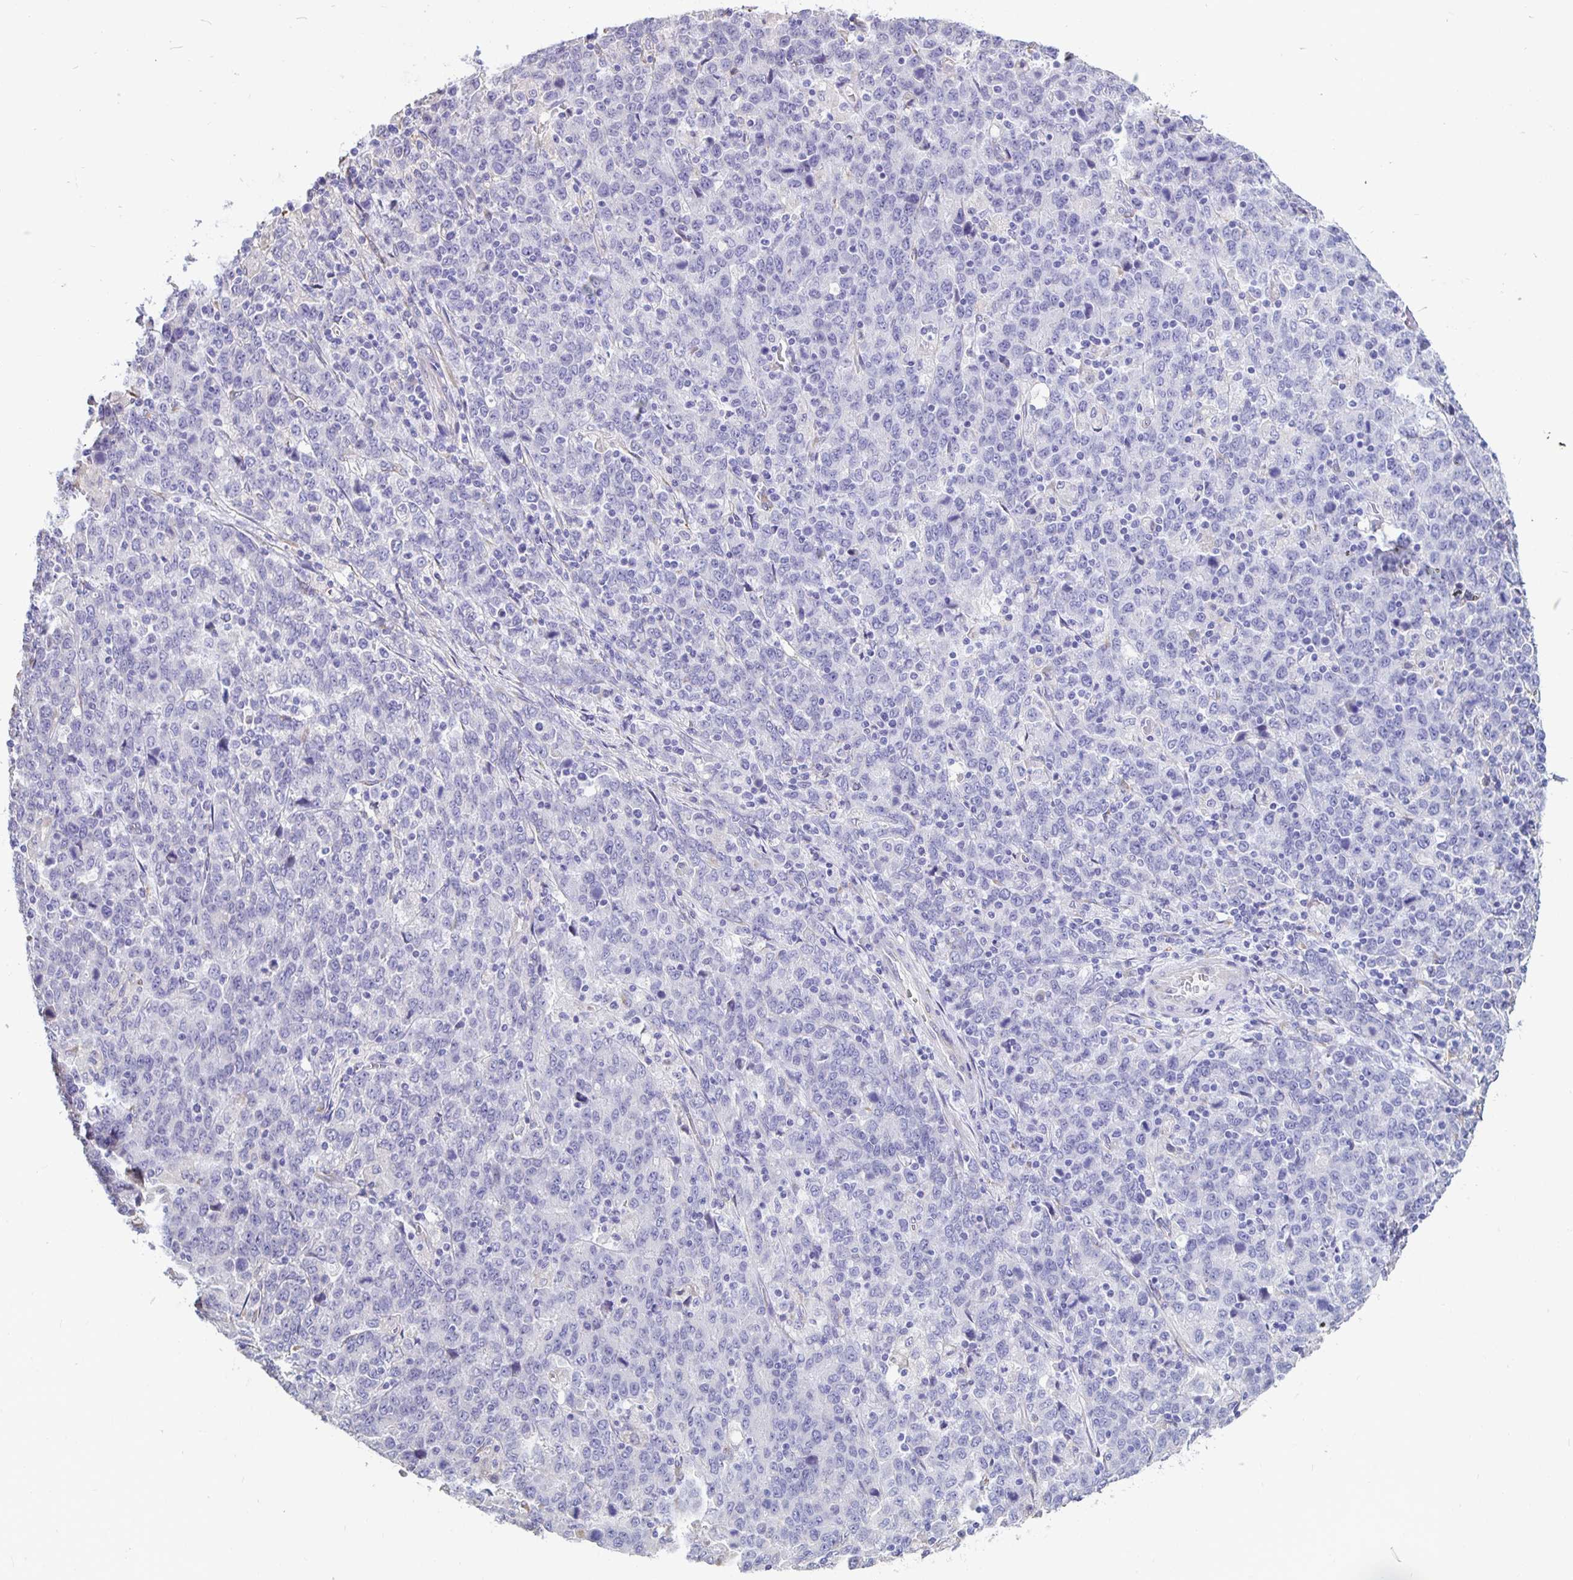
{"staining": {"intensity": "negative", "quantity": "none", "location": "none"}, "tissue": "stomach cancer", "cell_type": "Tumor cells", "image_type": "cancer", "snomed": [{"axis": "morphology", "description": "Adenocarcinoma, NOS"}, {"axis": "topography", "description": "Stomach, upper"}], "caption": "This photomicrograph is of adenocarcinoma (stomach) stained with IHC to label a protein in brown with the nuclei are counter-stained blue. There is no expression in tumor cells. Nuclei are stained in blue.", "gene": "DNAI2", "patient": {"sex": "male", "age": 69}}